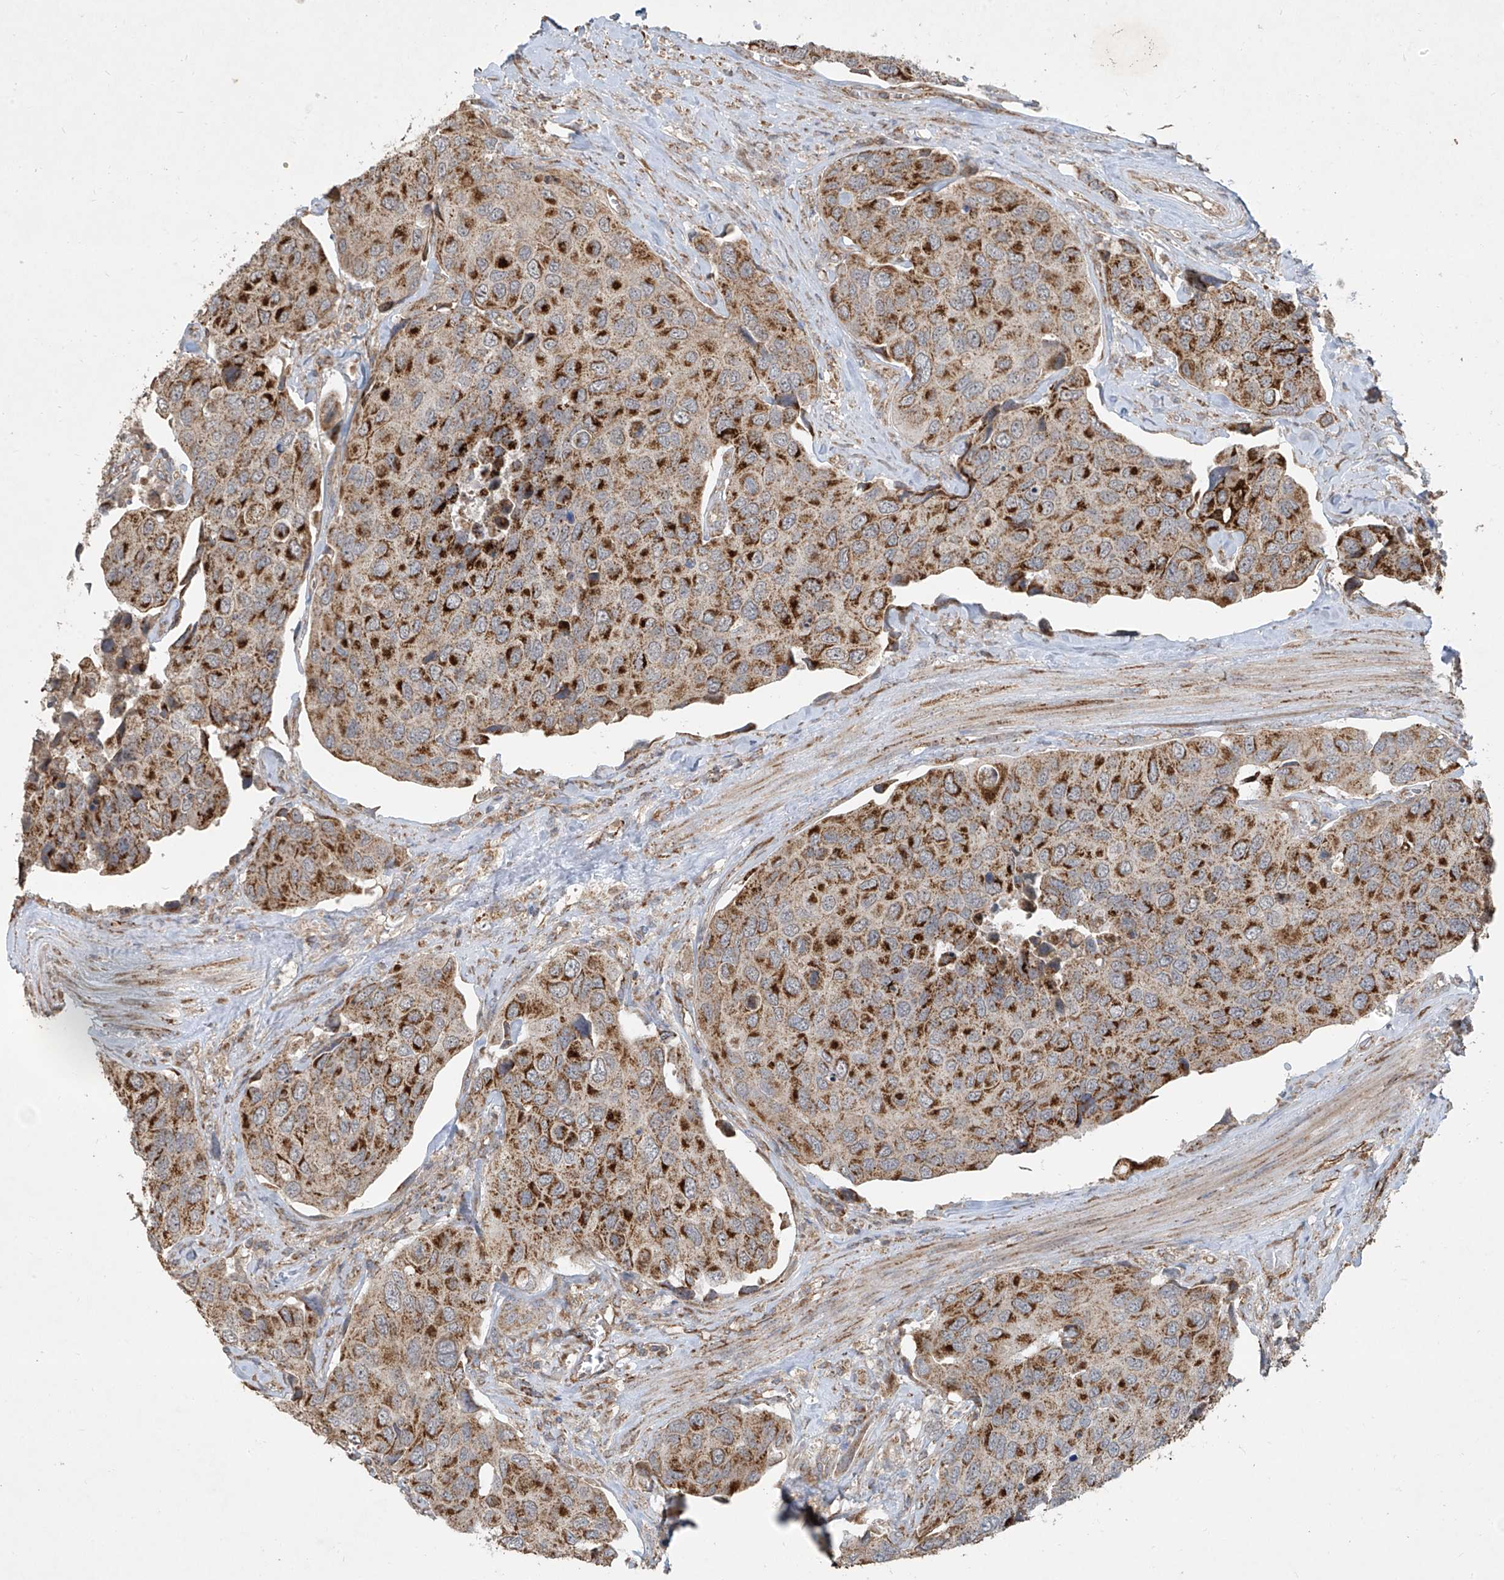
{"staining": {"intensity": "strong", "quantity": ">75%", "location": "cytoplasmic/membranous"}, "tissue": "urothelial cancer", "cell_type": "Tumor cells", "image_type": "cancer", "snomed": [{"axis": "morphology", "description": "Urothelial carcinoma, High grade"}, {"axis": "topography", "description": "Urinary bladder"}], "caption": "Immunohistochemistry (IHC) histopathology image of neoplastic tissue: human urothelial cancer stained using IHC displays high levels of strong protein expression localized specifically in the cytoplasmic/membranous of tumor cells, appearing as a cytoplasmic/membranous brown color.", "gene": "UQCC1", "patient": {"sex": "male", "age": 74}}